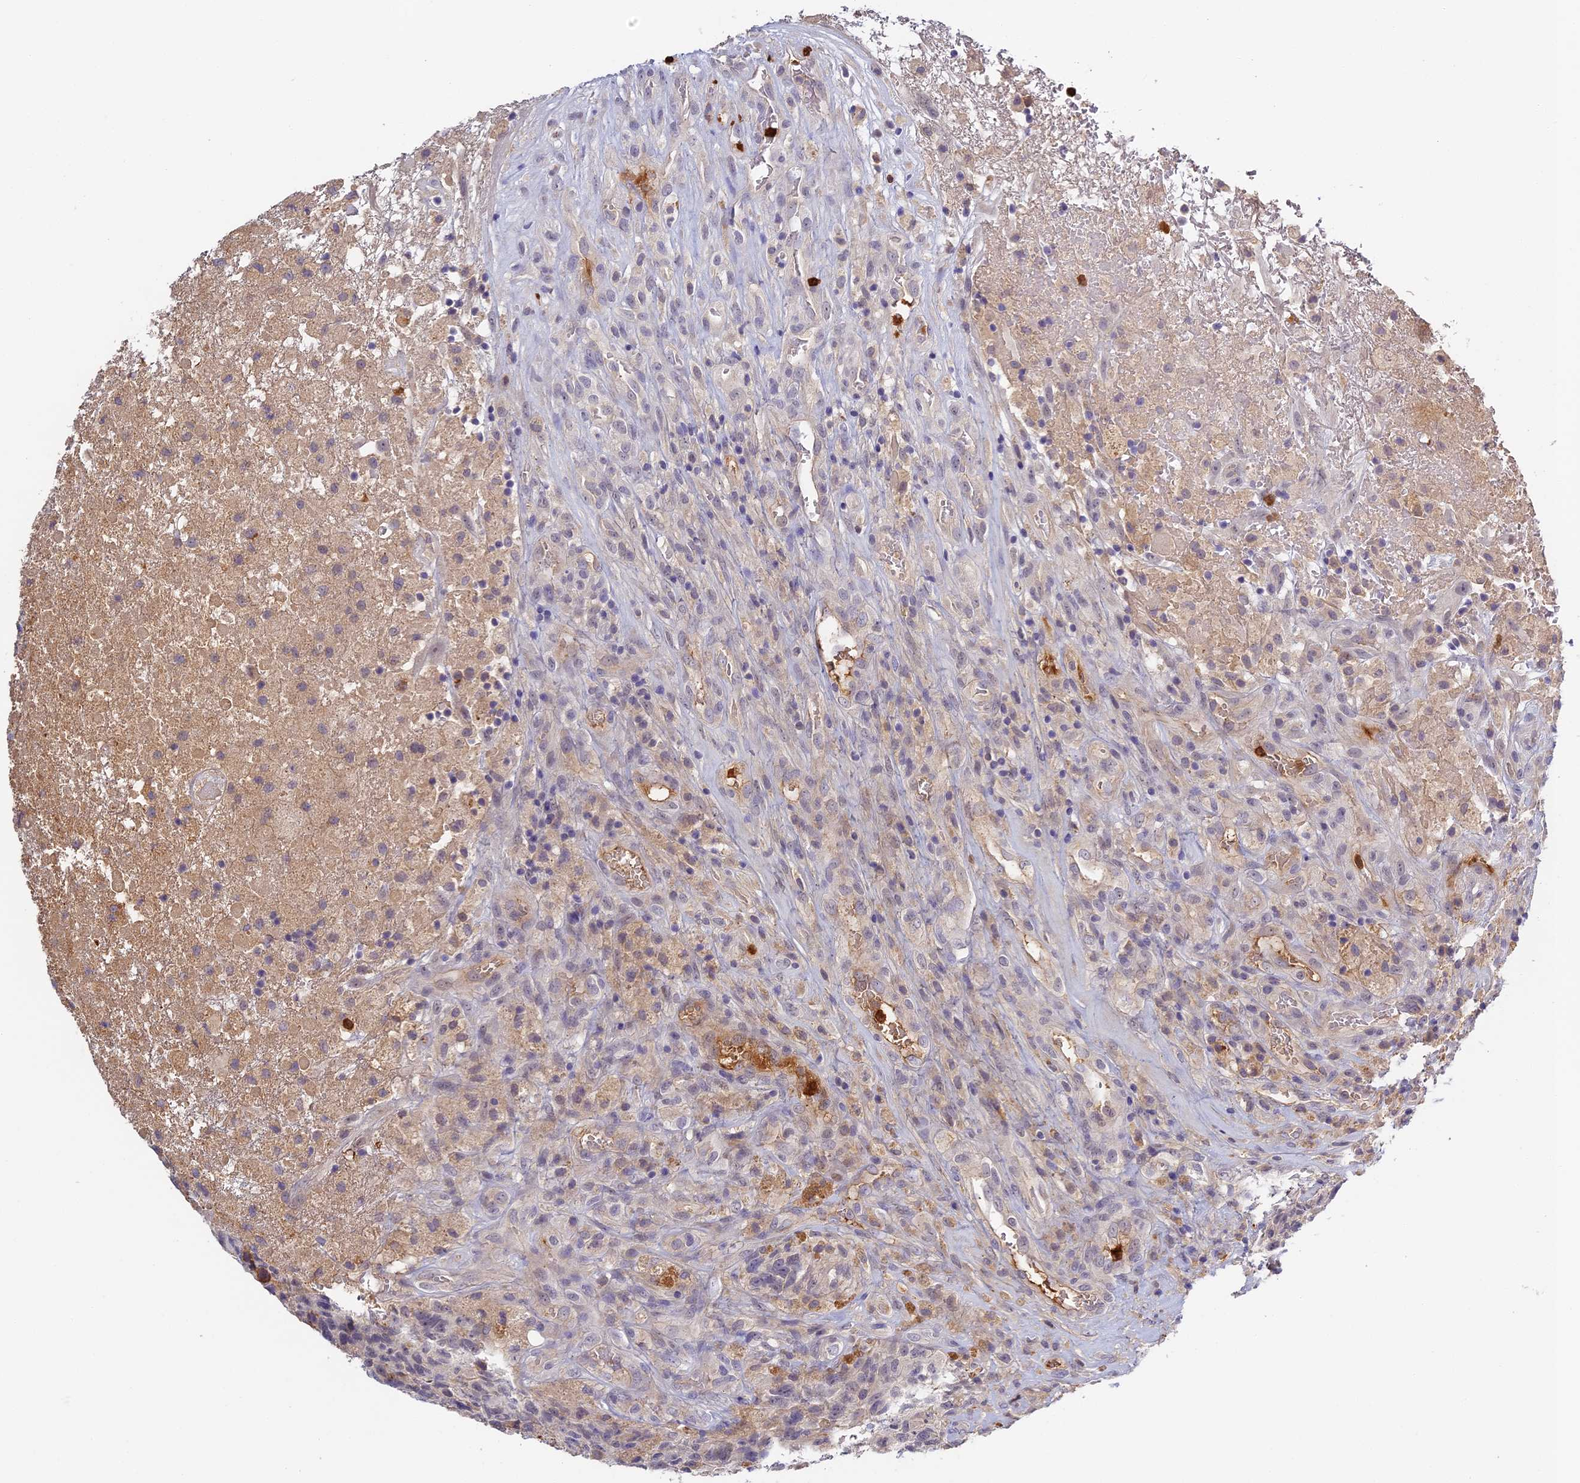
{"staining": {"intensity": "weak", "quantity": "<25%", "location": "cytoplasmic/membranous"}, "tissue": "glioma", "cell_type": "Tumor cells", "image_type": "cancer", "snomed": [{"axis": "morphology", "description": "Glioma, malignant, High grade"}, {"axis": "topography", "description": "Brain"}], "caption": "There is no significant expression in tumor cells of high-grade glioma (malignant).", "gene": "ADGRD1", "patient": {"sex": "male", "age": 69}}